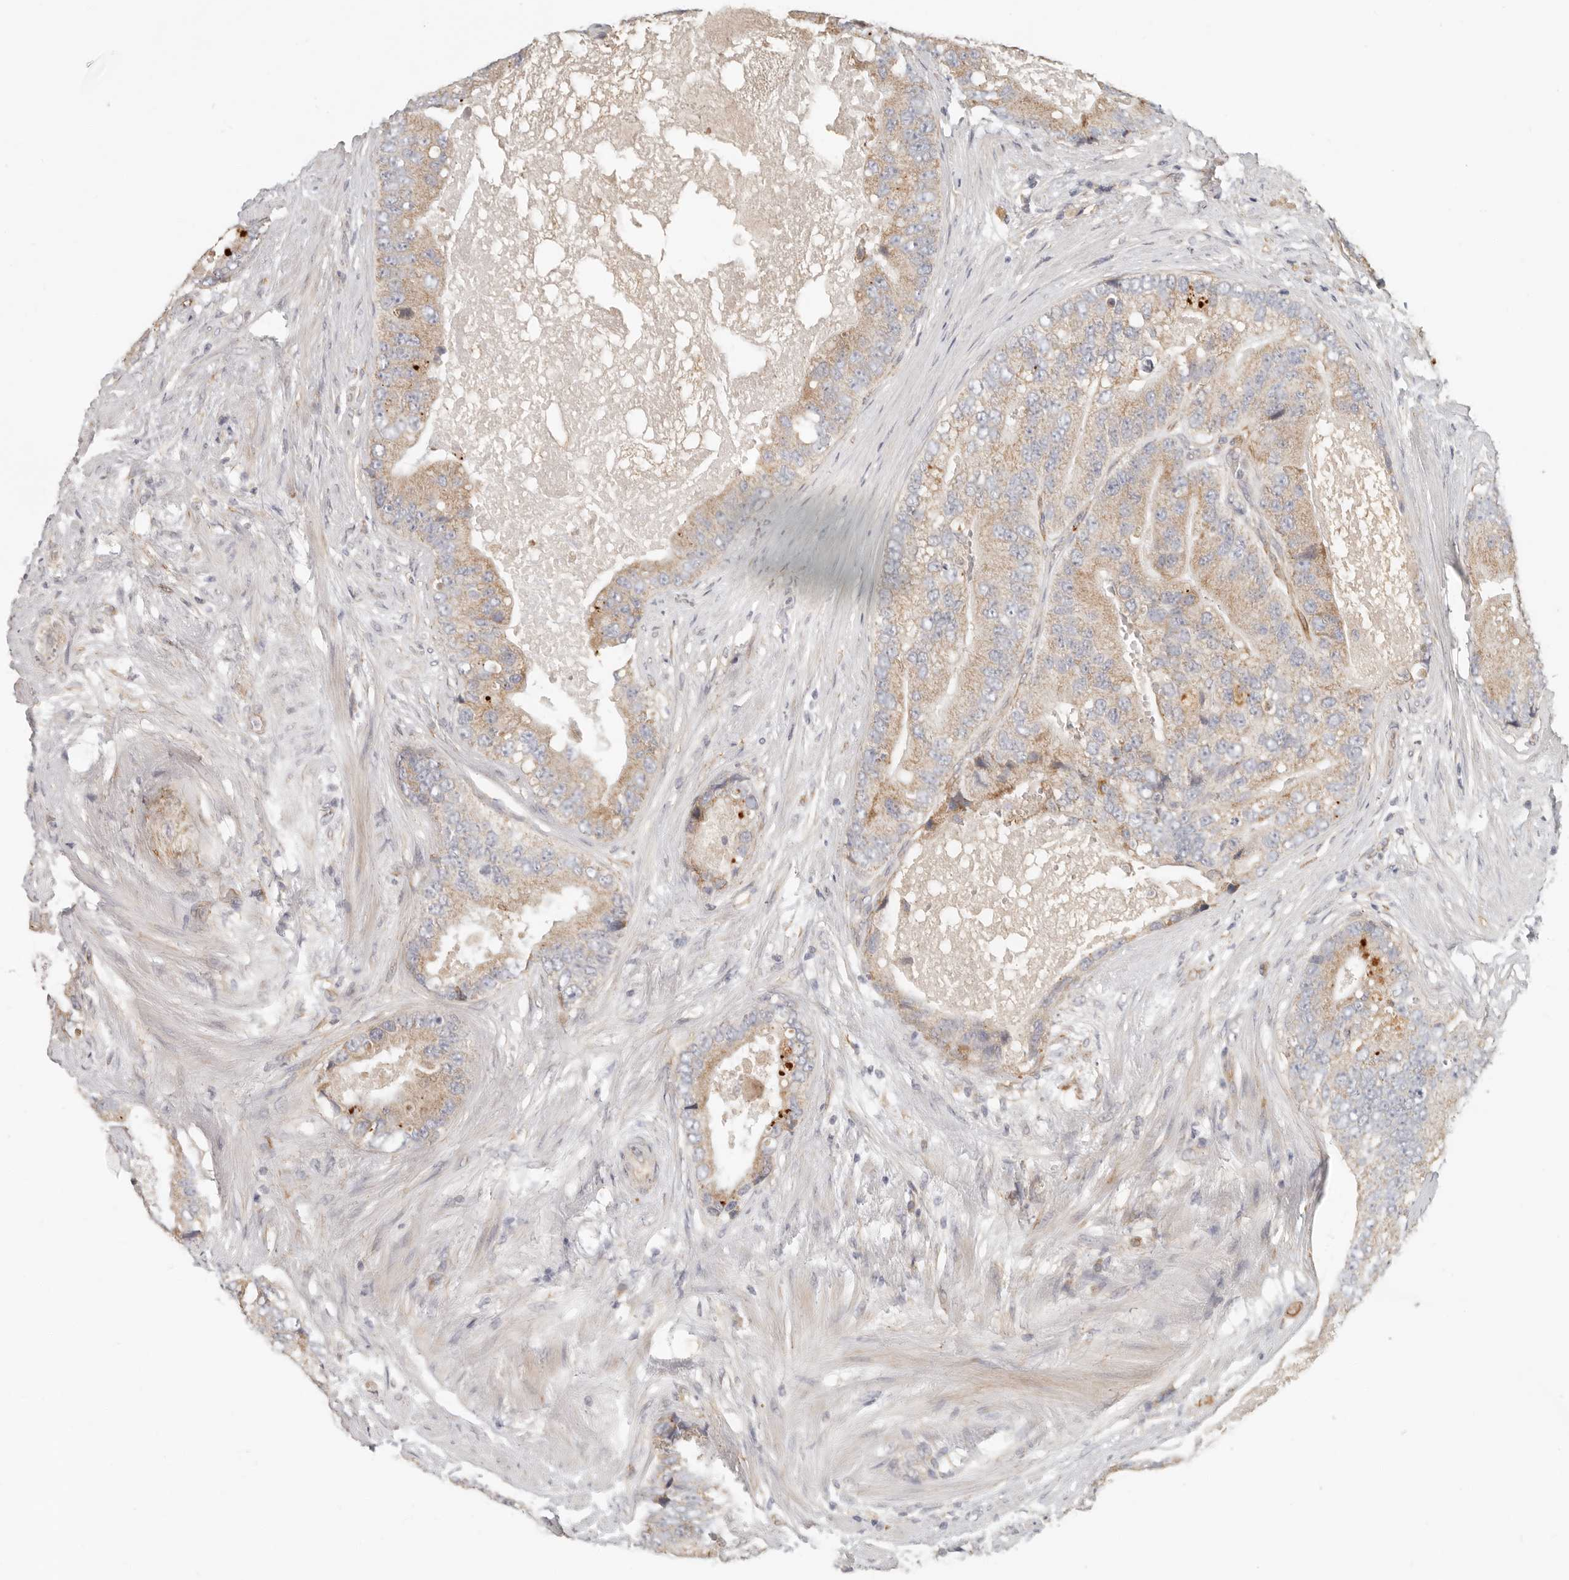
{"staining": {"intensity": "moderate", "quantity": "25%-75%", "location": "cytoplasmic/membranous"}, "tissue": "prostate cancer", "cell_type": "Tumor cells", "image_type": "cancer", "snomed": [{"axis": "morphology", "description": "Adenocarcinoma, High grade"}, {"axis": "topography", "description": "Prostate"}], "caption": "Human prostate cancer stained with a protein marker exhibits moderate staining in tumor cells.", "gene": "SPRING1", "patient": {"sex": "male", "age": 70}}